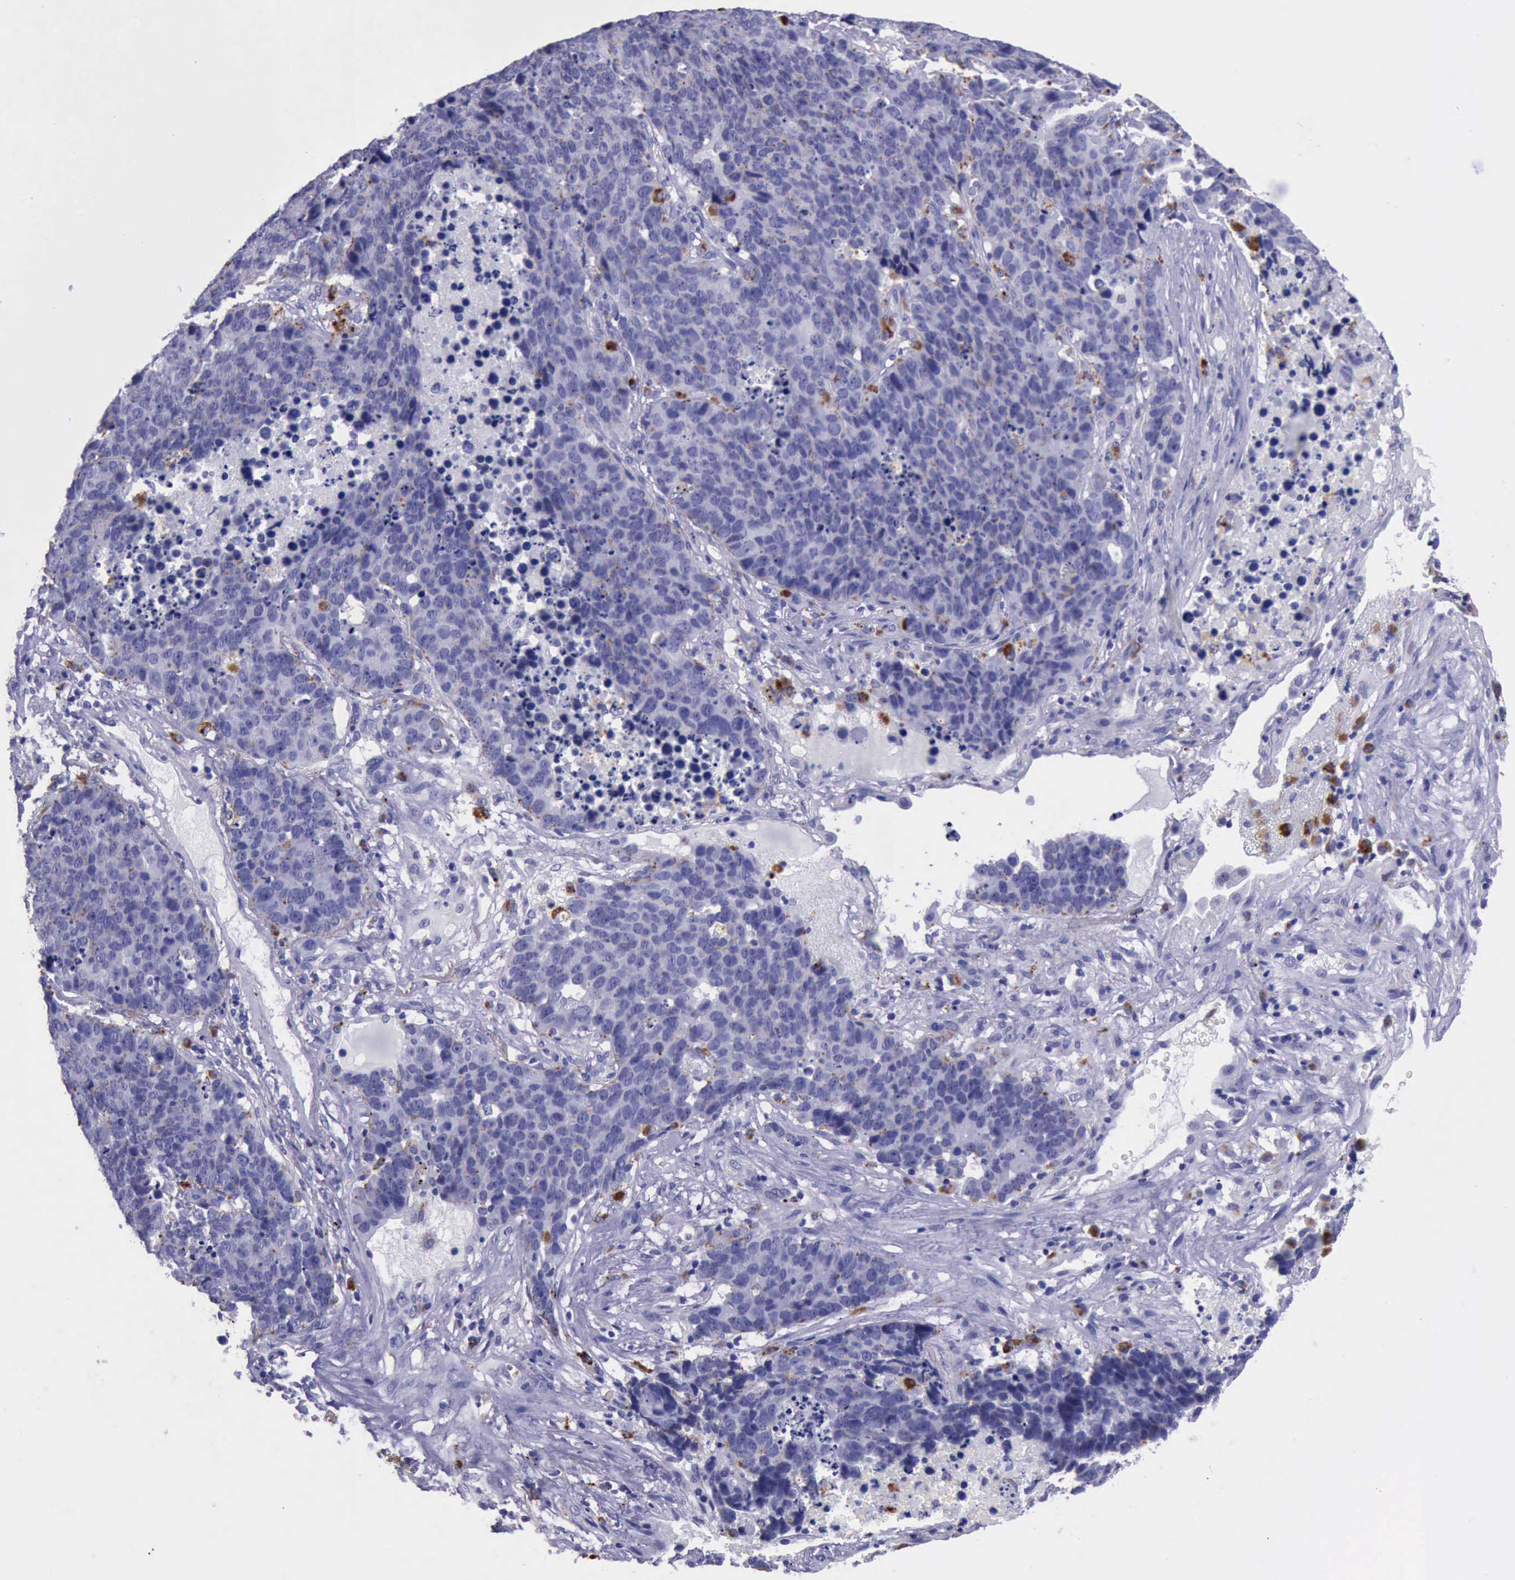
{"staining": {"intensity": "negative", "quantity": "none", "location": "none"}, "tissue": "lung cancer", "cell_type": "Tumor cells", "image_type": "cancer", "snomed": [{"axis": "morphology", "description": "Carcinoid, malignant, NOS"}, {"axis": "topography", "description": "Lung"}], "caption": "DAB immunohistochemical staining of human carcinoid (malignant) (lung) shows no significant positivity in tumor cells.", "gene": "GLA", "patient": {"sex": "male", "age": 60}}